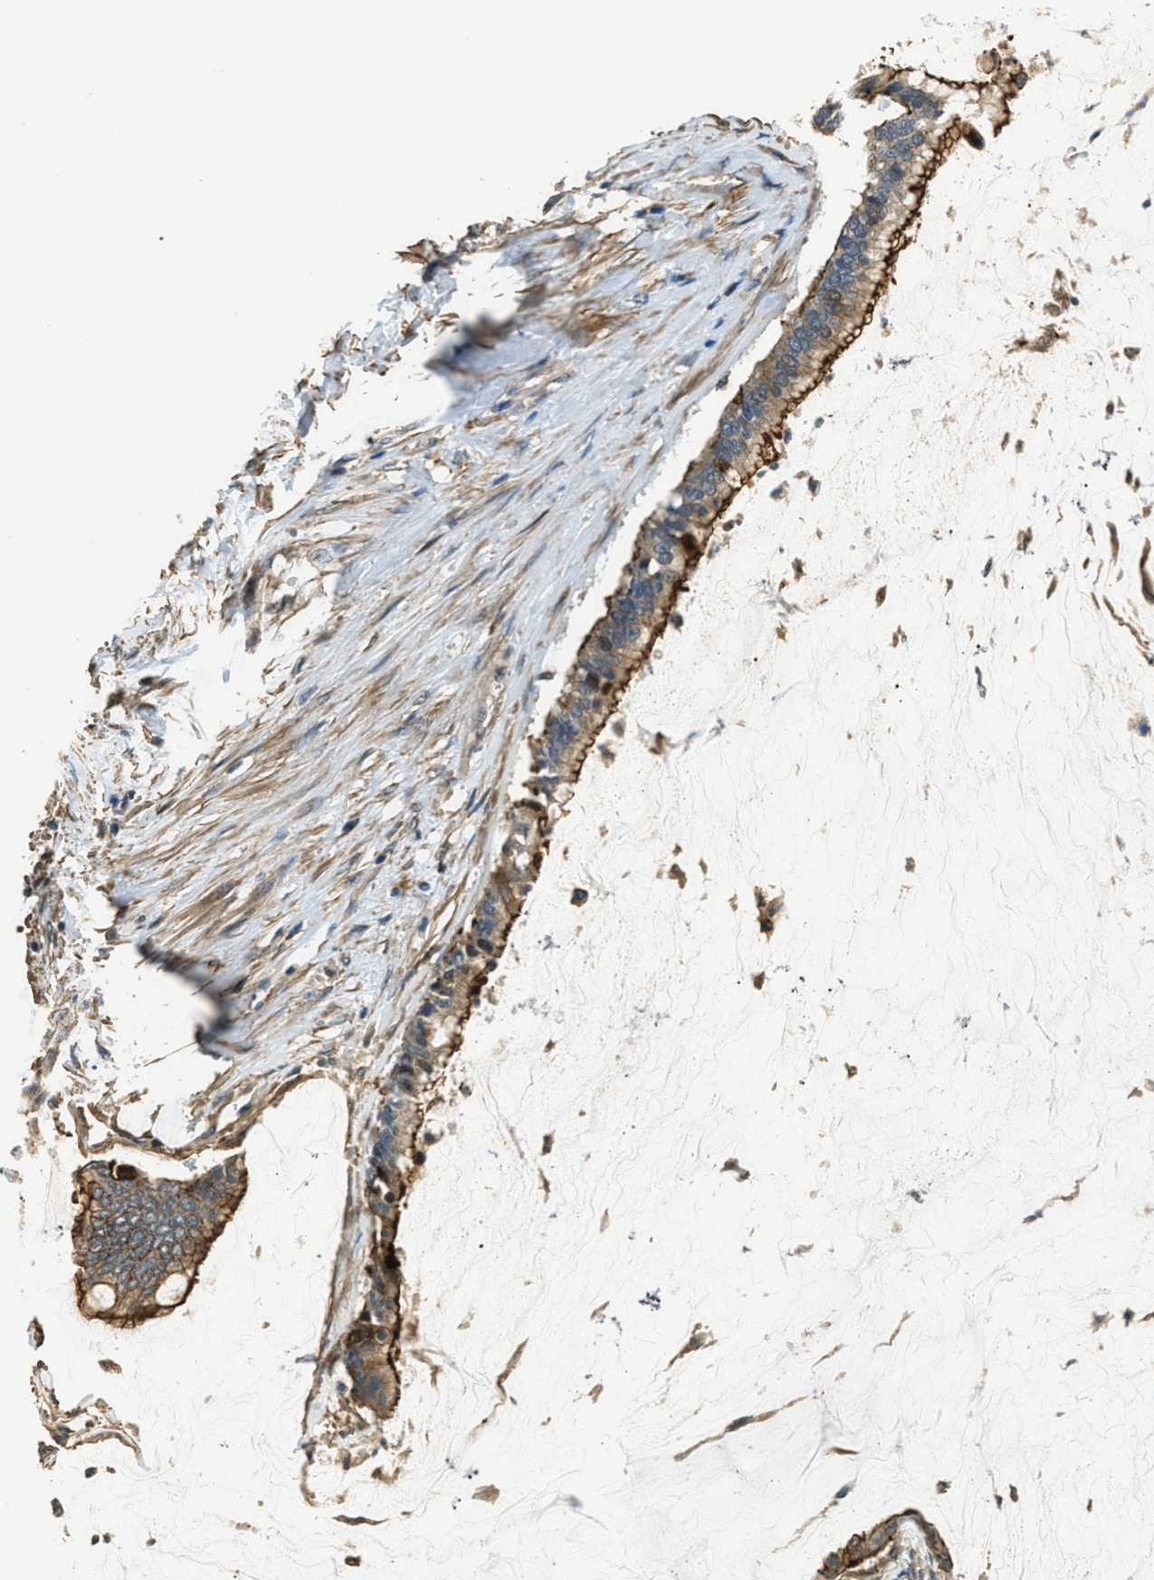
{"staining": {"intensity": "strong", "quantity": ">75%", "location": "cytoplasmic/membranous"}, "tissue": "pancreatic cancer", "cell_type": "Tumor cells", "image_type": "cancer", "snomed": [{"axis": "morphology", "description": "Adenocarcinoma, NOS"}, {"axis": "topography", "description": "Pancreas"}], "caption": "Immunohistochemical staining of human pancreatic cancer demonstrates high levels of strong cytoplasmic/membranous positivity in approximately >75% of tumor cells.", "gene": "CGN", "patient": {"sex": "male", "age": 41}}